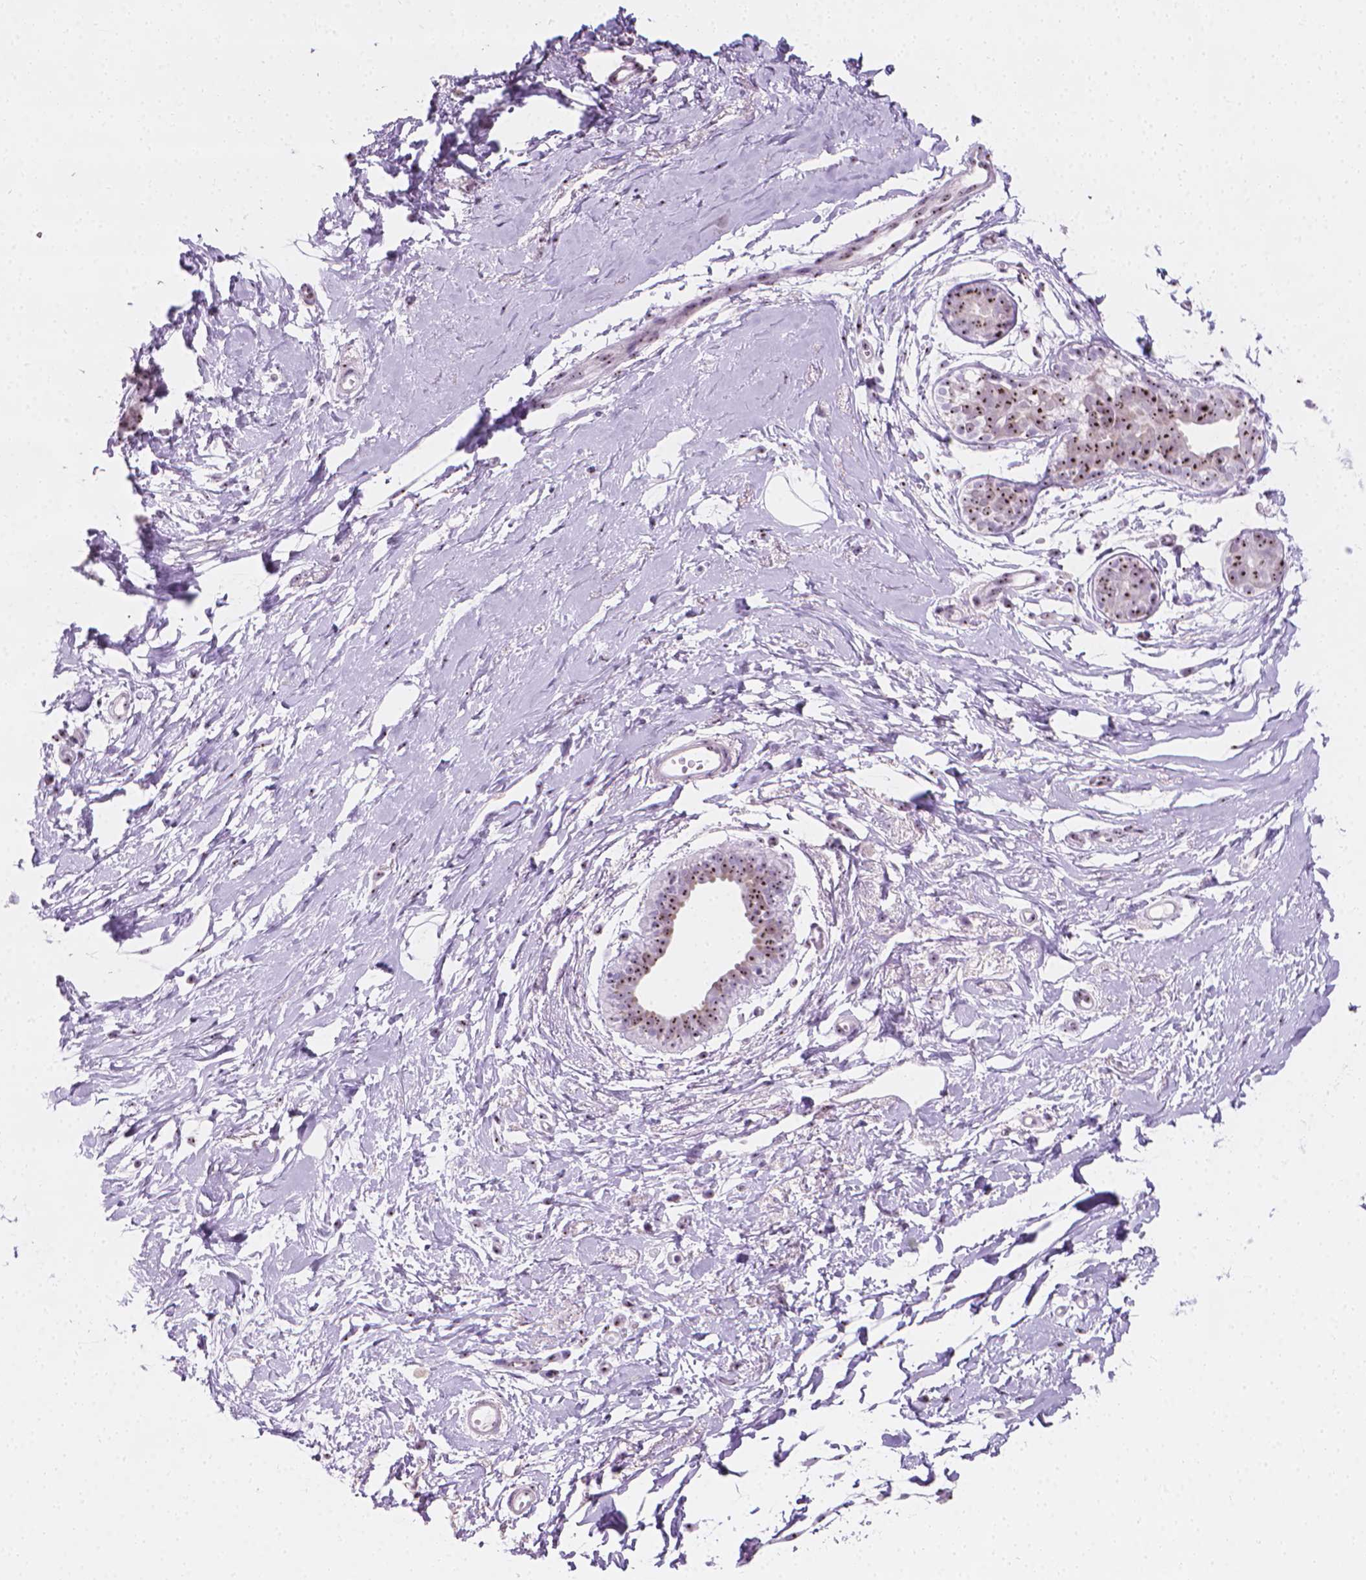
{"staining": {"intensity": "negative", "quantity": "none", "location": "none"}, "tissue": "breast", "cell_type": "Adipocytes", "image_type": "normal", "snomed": [{"axis": "morphology", "description": "Normal tissue, NOS"}, {"axis": "topography", "description": "Breast"}], "caption": "A histopathology image of breast stained for a protein reveals no brown staining in adipocytes. (Stains: DAB (3,3'-diaminobenzidine) immunohistochemistry with hematoxylin counter stain, Microscopy: brightfield microscopy at high magnification).", "gene": "NOL7", "patient": {"sex": "female", "age": 49}}